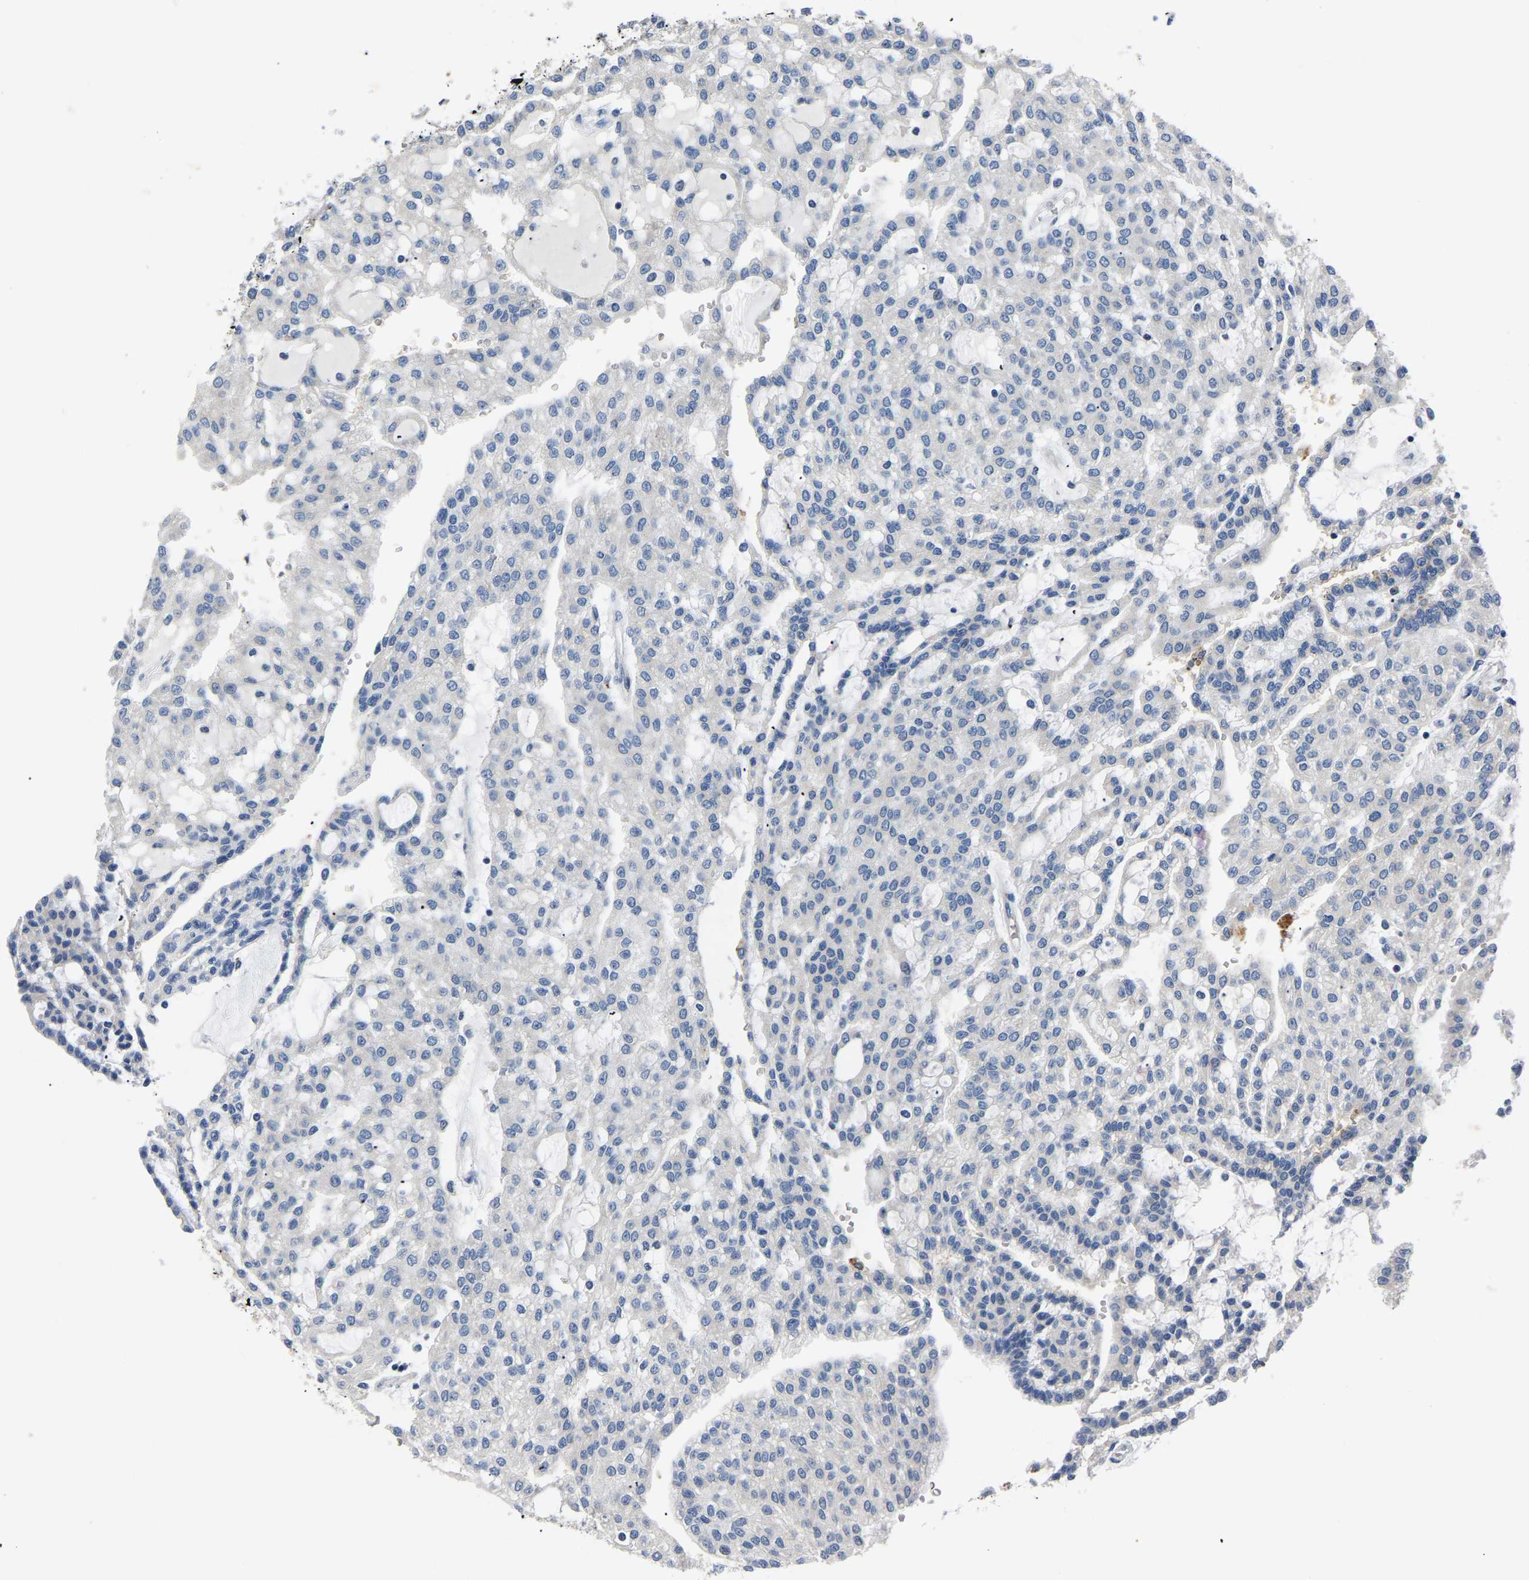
{"staining": {"intensity": "negative", "quantity": "none", "location": "none"}, "tissue": "renal cancer", "cell_type": "Tumor cells", "image_type": "cancer", "snomed": [{"axis": "morphology", "description": "Adenocarcinoma, NOS"}, {"axis": "topography", "description": "Kidney"}], "caption": "A micrograph of renal cancer (adenocarcinoma) stained for a protein demonstrates no brown staining in tumor cells.", "gene": "TOR1B", "patient": {"sex": "male", "age": 63}}